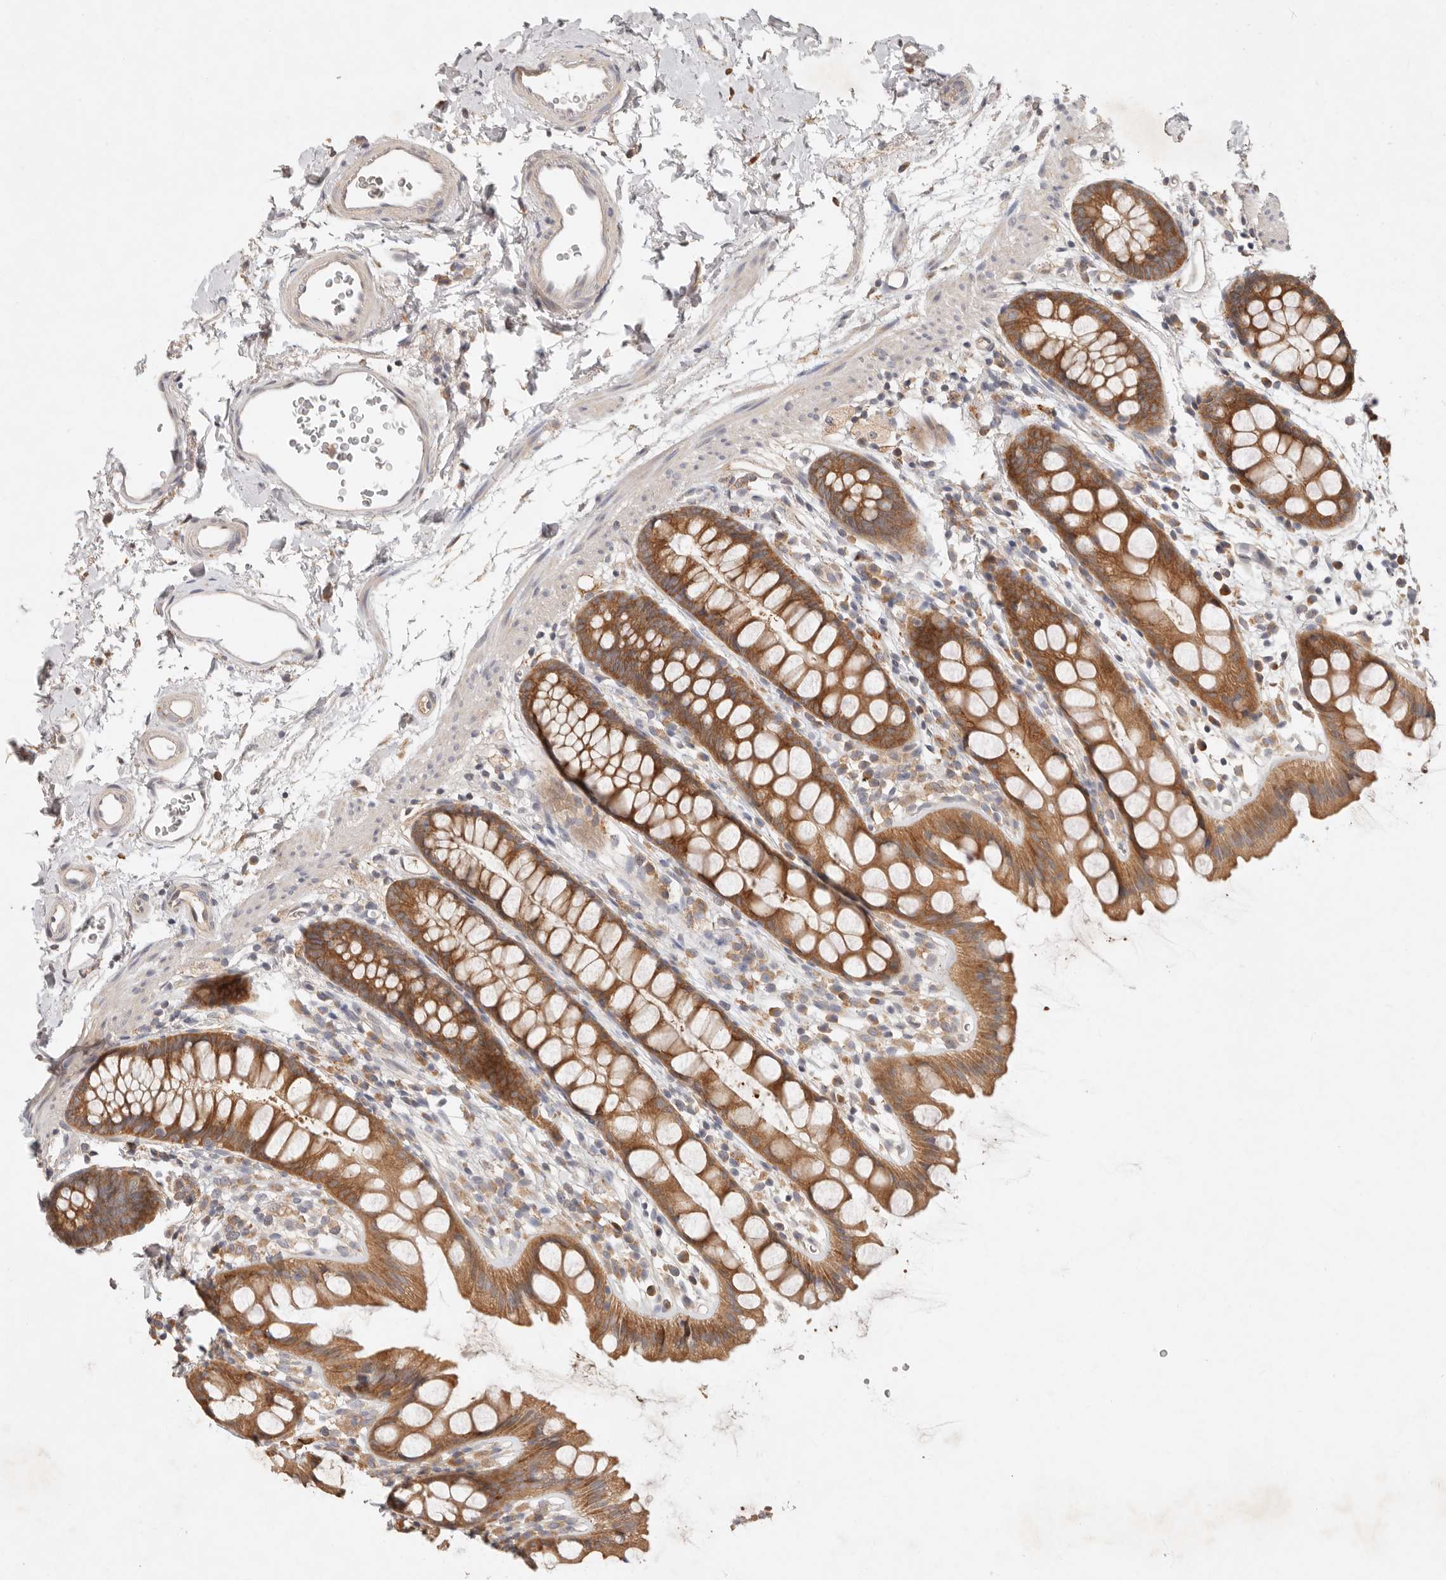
{"staining": {"intensity": "strong", "quantity": ">75%", "location": "cytoplasmic/membranous"}, "tissue": "rectum", "cell_type": "Glandular cells", "image_type": "normal", "snomed": [{"axis": "morphology", "description": "Normal tissue, NOS"}, {"axis": "topography", "description": "Rectum"}], "caption": "Strong cytoplasmic/membranous positivity is appreciated in about >75% of glandular cells in unremarkable rectum. (IHC, brightfield microscopy, high magnification).", "gene": "ARHGEF10L", "patient": {"sex": "female", "age": 65}}